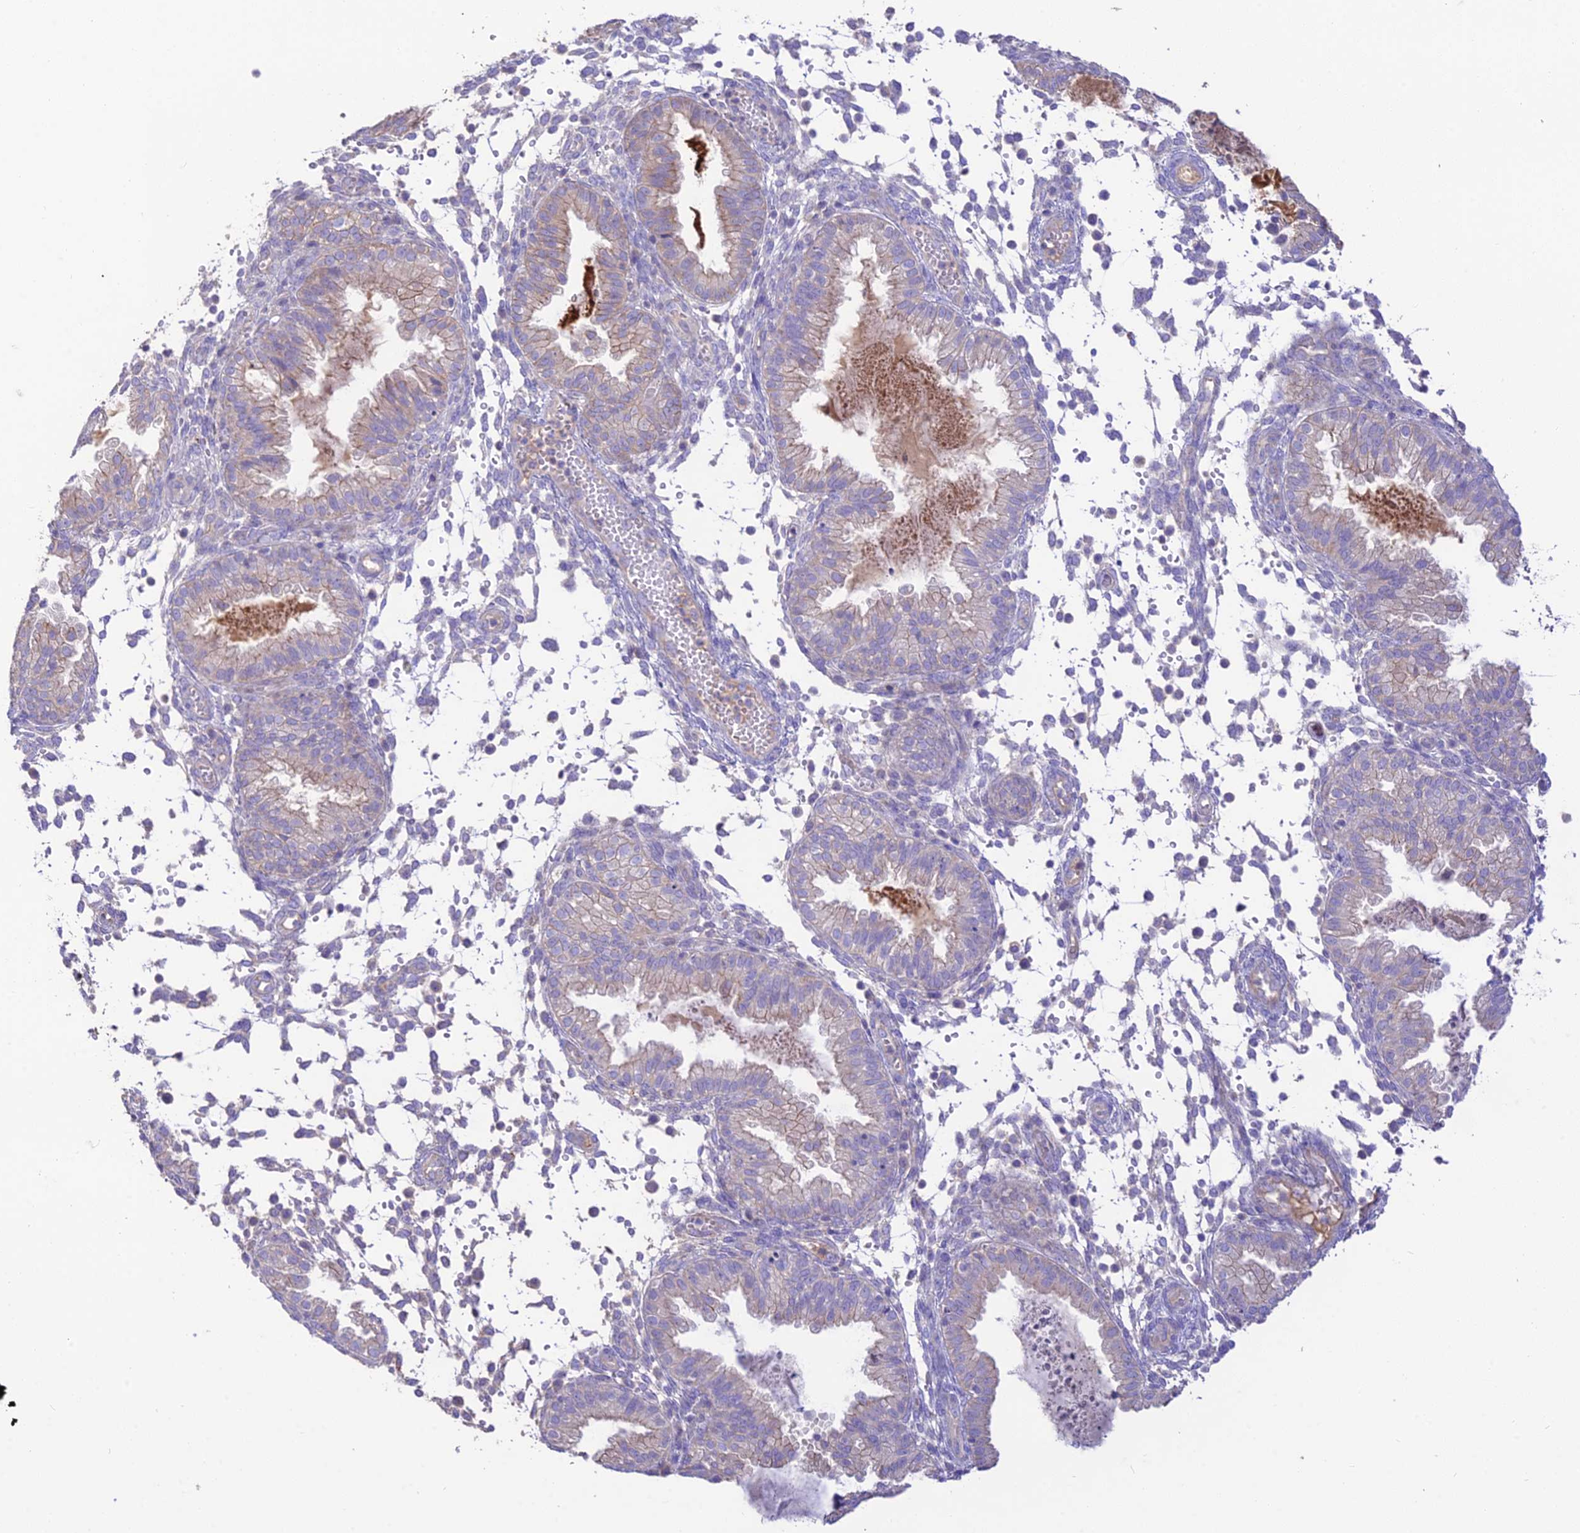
{"staining": {"intensity": "negative", "quantity": "none", "location": "none"}, "tissue": "endometrium", "cell_type": "Cells in endometrial stroma", "image_type": "normal", "snomed": [{"axis": "morphology", "description": "Normal tissue, NOS"}, {"axis": "topography", "description": "Endometrium"}], "caption": "DAB (3,3'-diaminobenzidine) immunohistochemical staining of normal endometrium reveals no significant positivity in cells in endometrial stroma. (Brightfield microscopy of DAB immunohistochemistry at high magnification).", "gene": "NLRP9", "patient": {"sex": "female", "age": 33}}